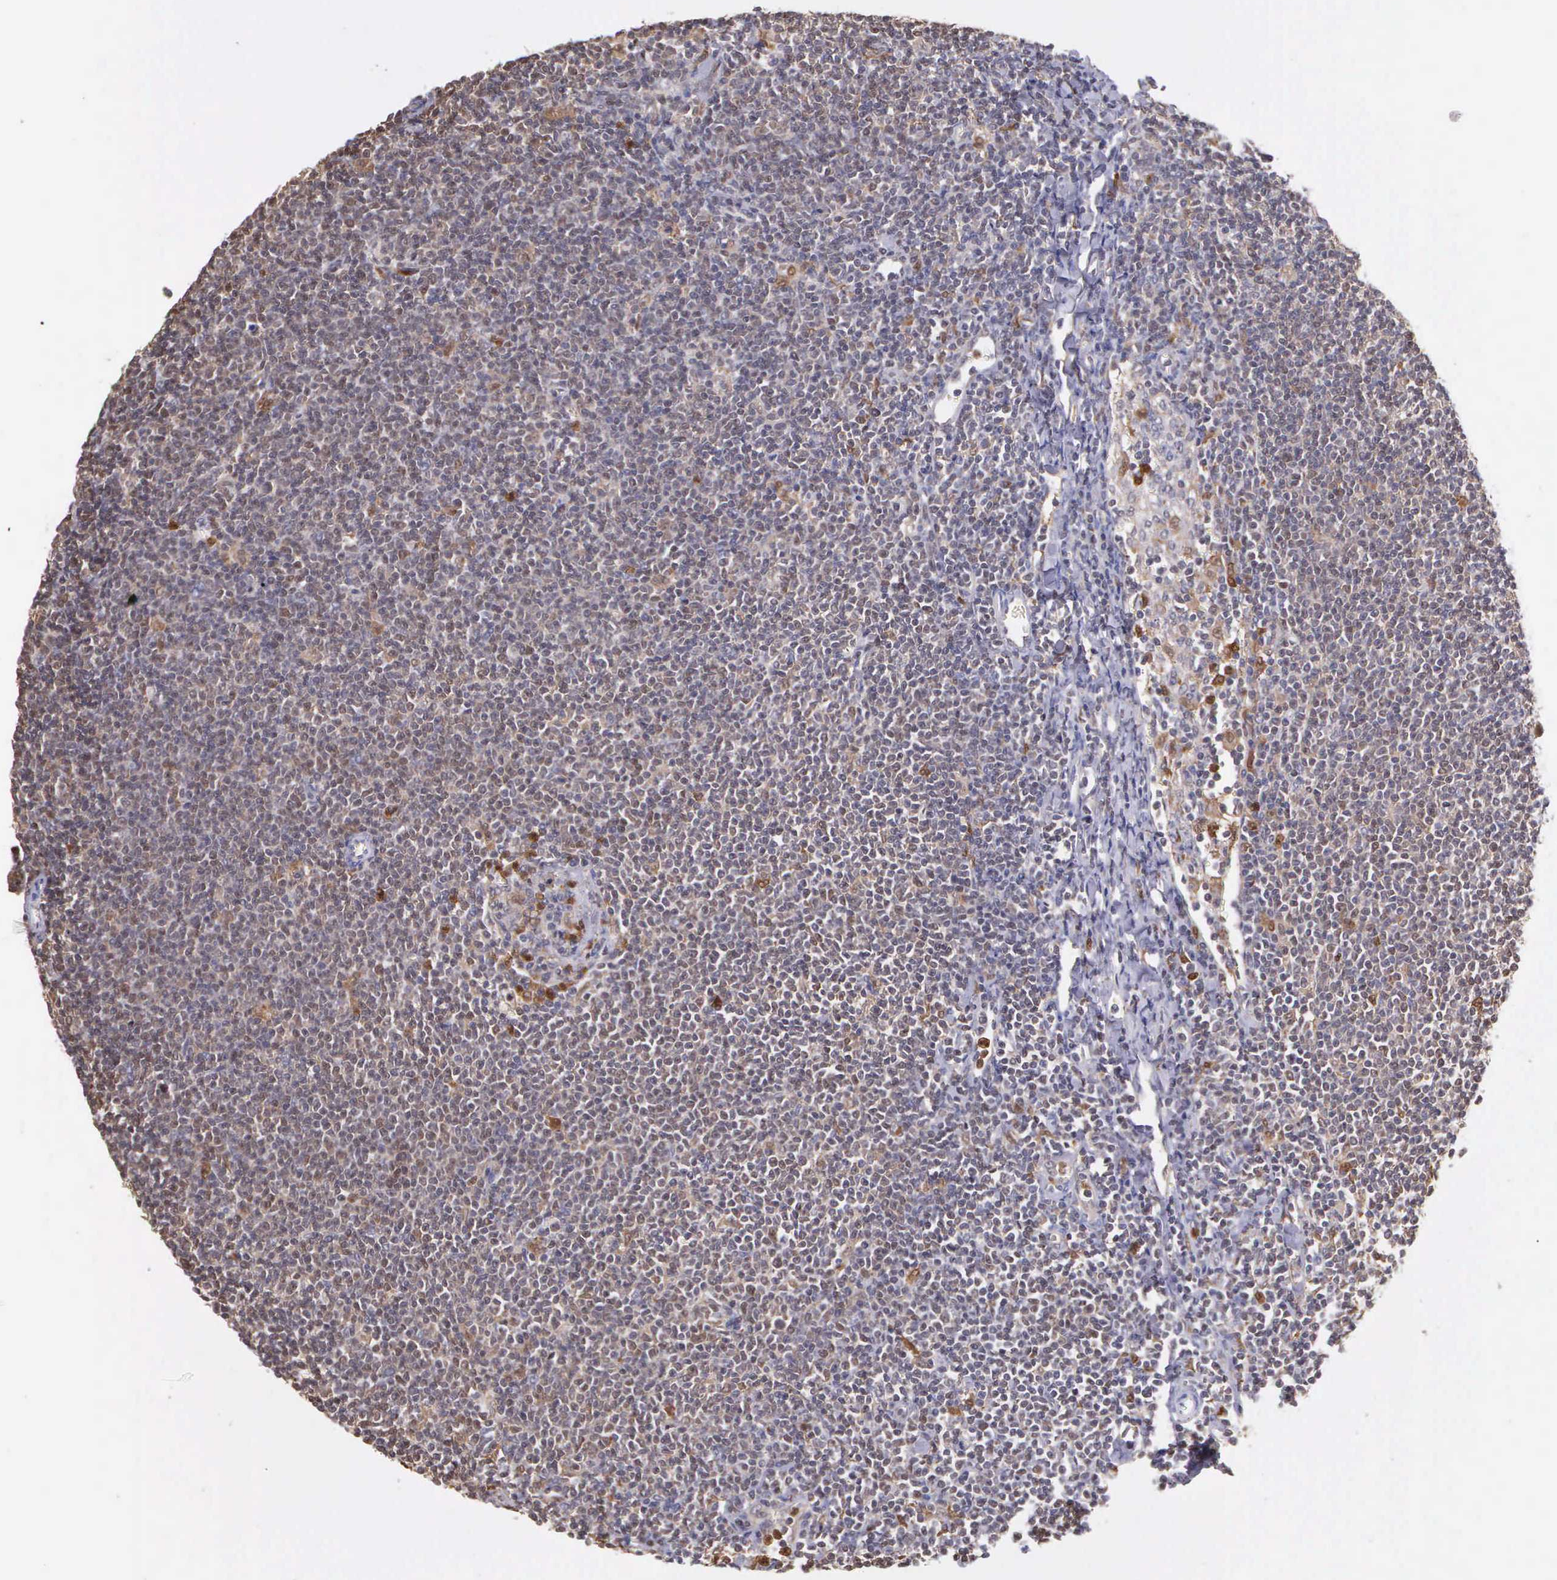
{"staining": {"intensity": "weak", "quantity": "25%-75%", "location": "cytoplasmic/membranous,nuclear"}, "tissue": "lymphoma", "cell_type": "Tumor cells", "image_type": "cancer", "snomed": [{"axis": "morphology", "description": "Malignant lymphoma, non-Hodgkin's type, Low grade"}, {"axis": "topography", "description": "Lymph node"}], "caption": "The image displays a brown stain indicating the presence of a protein in the cytoplasmic/membranous and nuclear of tumor cells in low-grade malignant lymphoma, non-Hodgkin's type. Immunohistochemistry stains the protein in brown and the nuclei are stained blue.", "gene": "BID", "patient": {"sex": "male", "age": 65}}